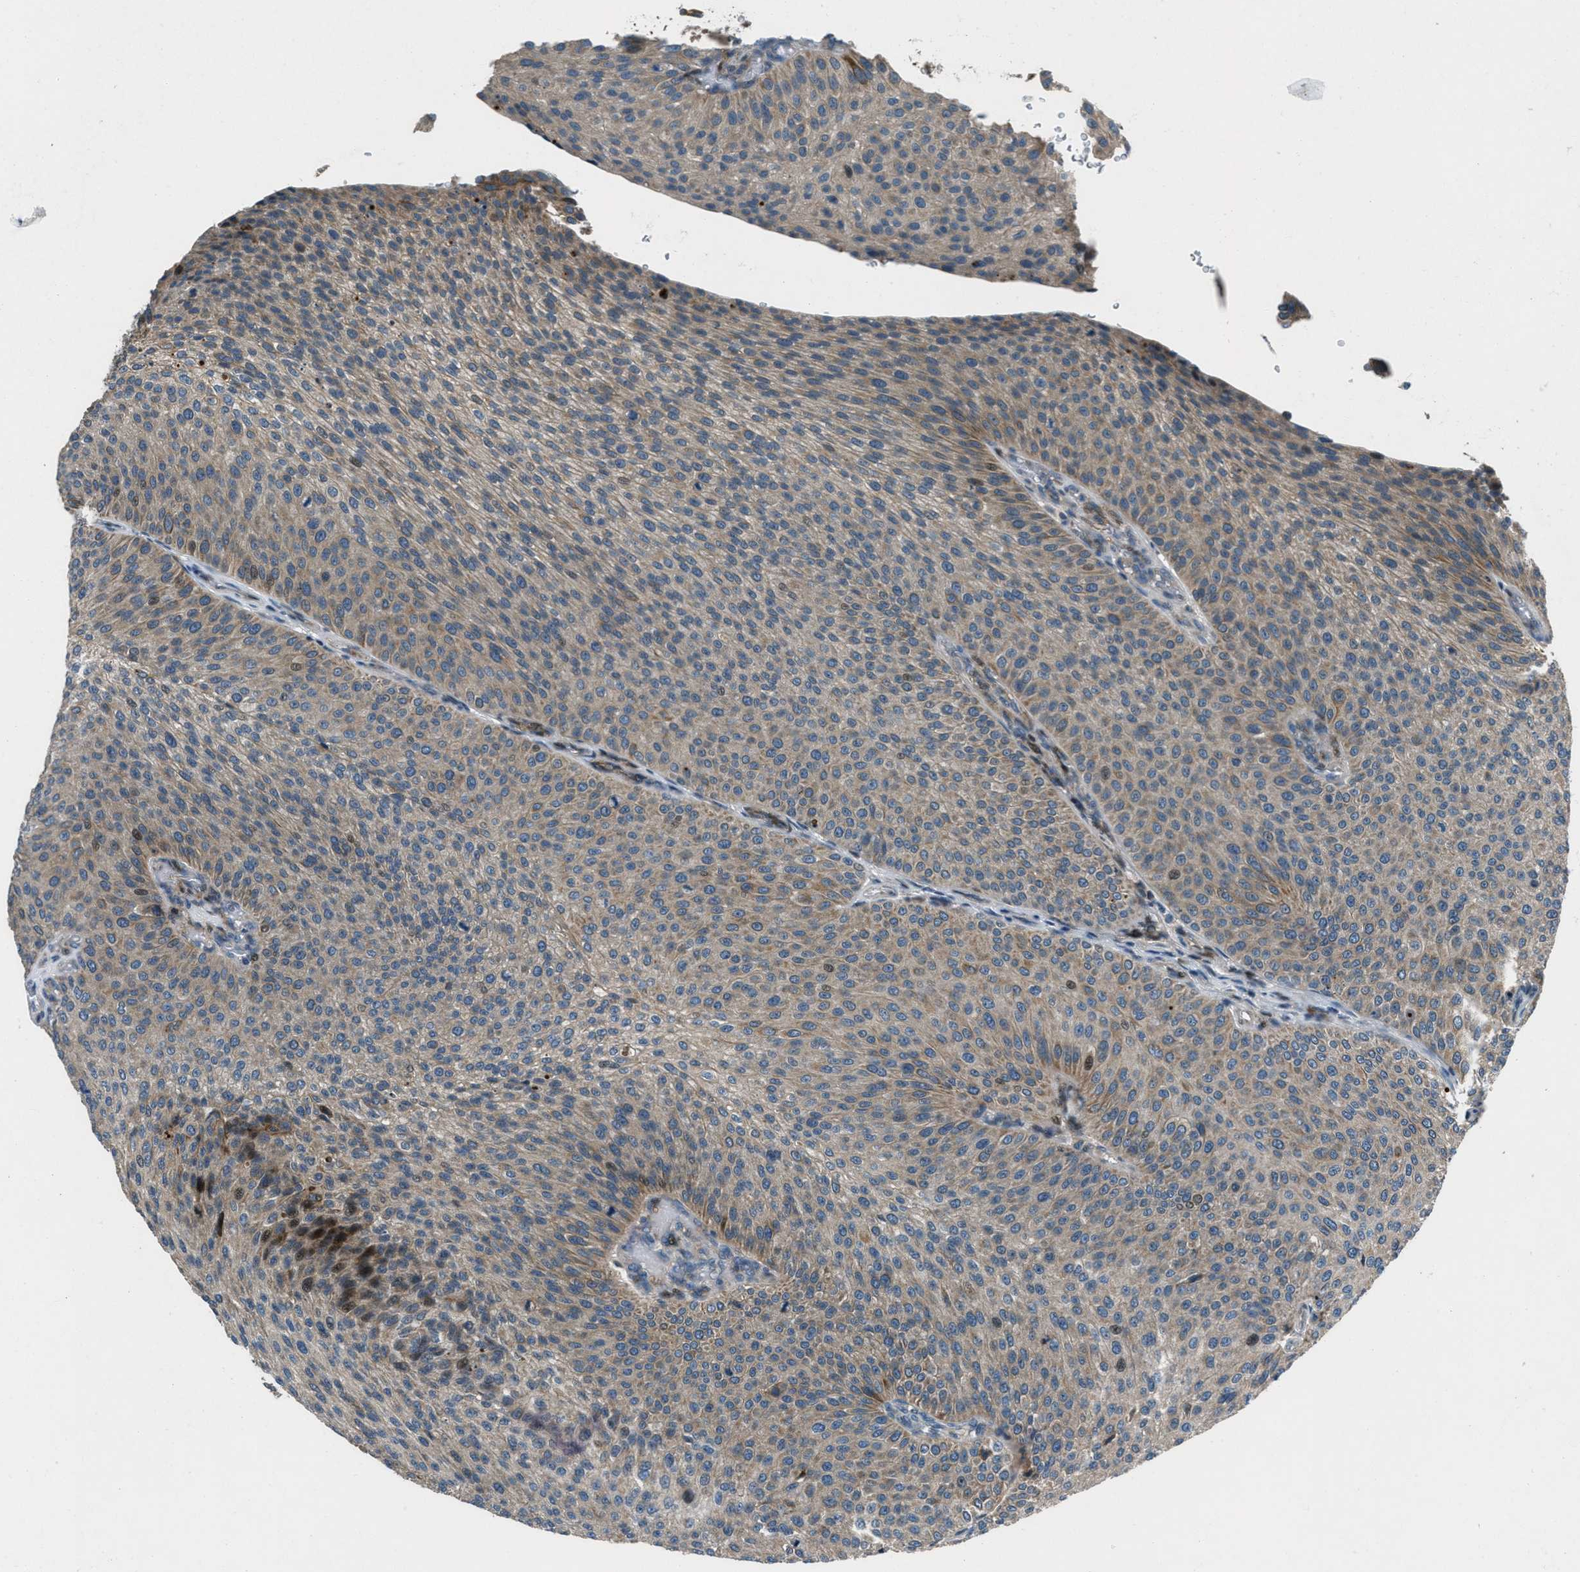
{"staining": {"intensity": "weak", "quantity": ">75%", "location": "cytoplasmic/membranous"}, "tissue": "urothelial cancer", "cell_type": "Tumor cells", "image_type": "cancer", "snomed": [{"axis": "morphology", "description": "Urothelial carcinoma, Low grade"}, {"axis": "topography", "description": "Smooth muscle"}, {"axis": "topography", "description": "Urinary bladder"}], "caption": "A photomicrograph of human urothelial cancer stained for a protein reveals weak cytoplasmic/membranous brown staining in tumor cells.", "gene": "CLEC2D", "patient": {"sex": "male", "age": 60}}